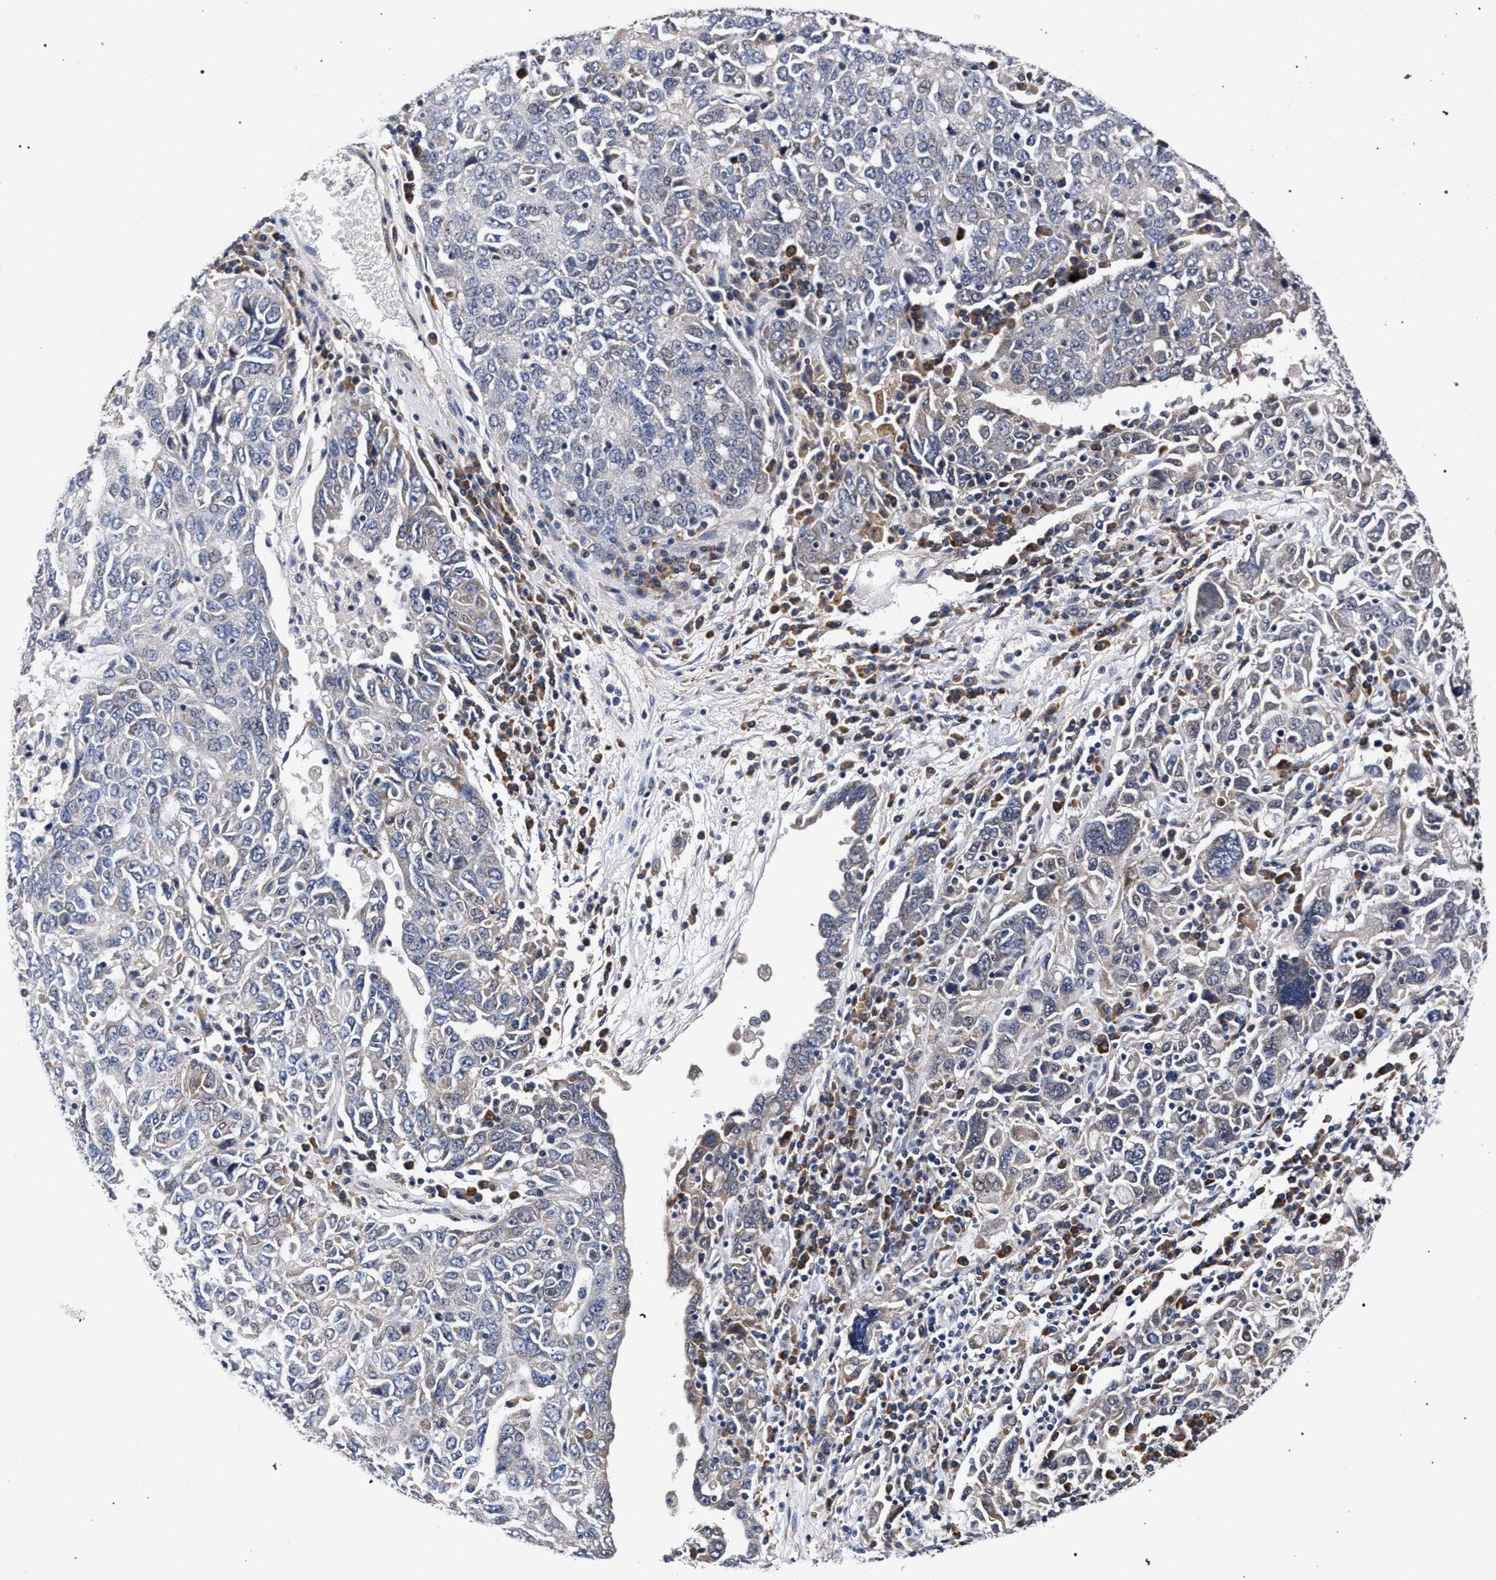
{"staining": {"intensity": "negative", "quantity": "none", "location": "none"}, "tissue": "ovarian cancer", "cell_type": "Tumor cells", "image_type": "cancer", "snomed": [{"axis": "morphology", "description": "Carcinoma, endometroid"}, {"axis": "topography", "description": "Ovary"}], "caption": "Immunohistochemical staining of ovarian endometroid carcinoma shows no significant expression in tumor cells. (IHC, brightfield microscopy, high magnification).", "gene": "CFAP95", "patient": {"sex": "female", "age": 62}}